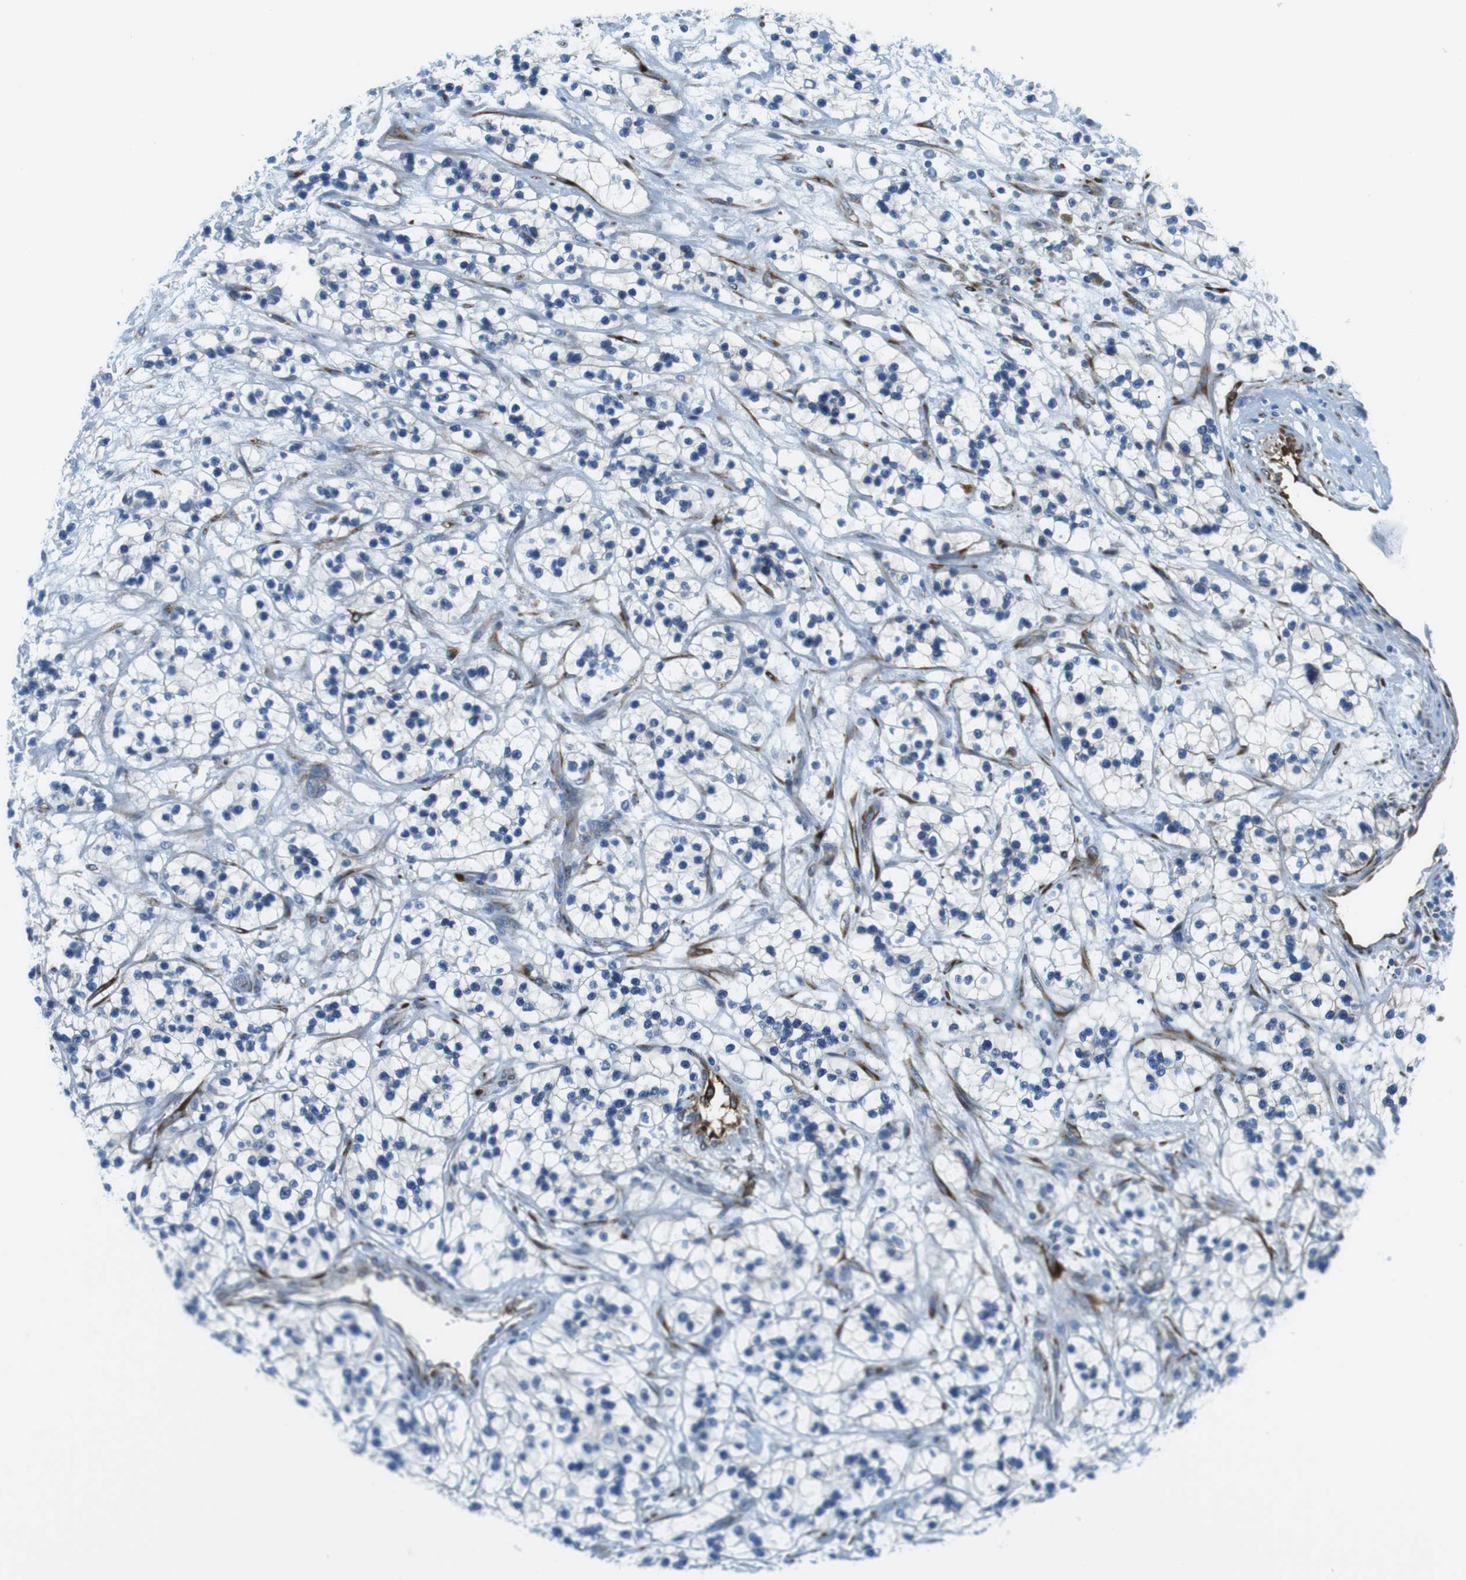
{"staining": {"intensity": "negative", "quantity": "none", "location": "none"}, "tissue": "renal cancer", "cell_type": "Tumor cells", "image_type": "cancer", "snomed": [{"axis": "morphology", "description": "Adenocarcinoma, NOS"}, {"axis": "topography", "description": "Kidney"}], "caption": "DAB immunohistochemical staining of renal adenocarcinoma displays no significant expression in tumor cells.", "gene": "EMP2", "patient": {"sex": "female", "age": 57}}